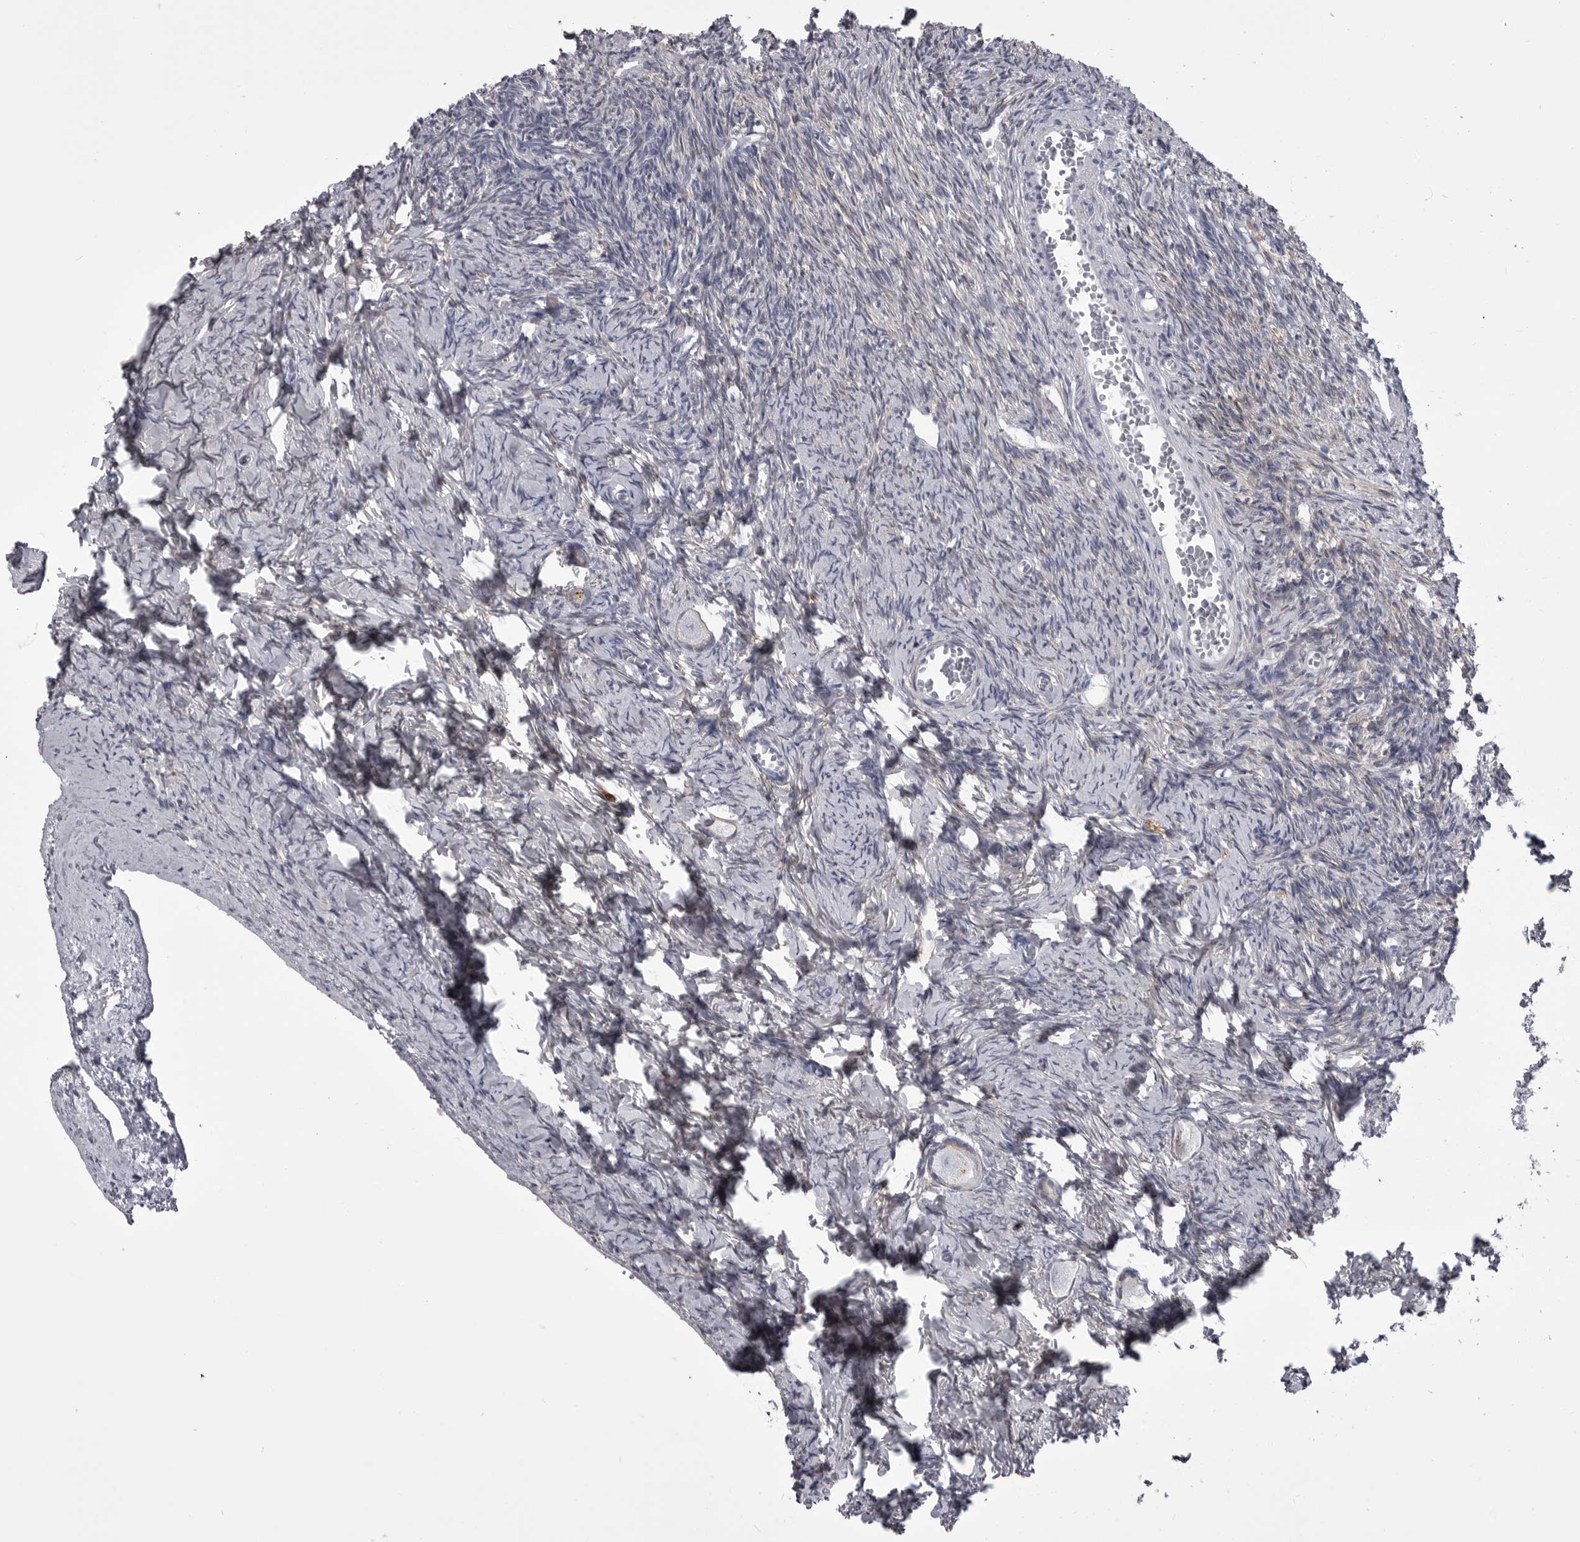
{"staining": {"intensity": "negative", "quantity": "none", "location": "none"}, "tissue": "ovary", "cell_type": "Follicle cells", "image_type": "normal", "snomed": [{"axis": "morphology", "description": "Normal tissue, NOS"}, {"axis": "topography", "description": "Ovary"}], "caption": "The micrograph demonstrates no significant expression in follicle cells of ovary. Nuclei are stained in blue.", "gene": "ANK2", "patient": {"sex": "female", "age": 27}}